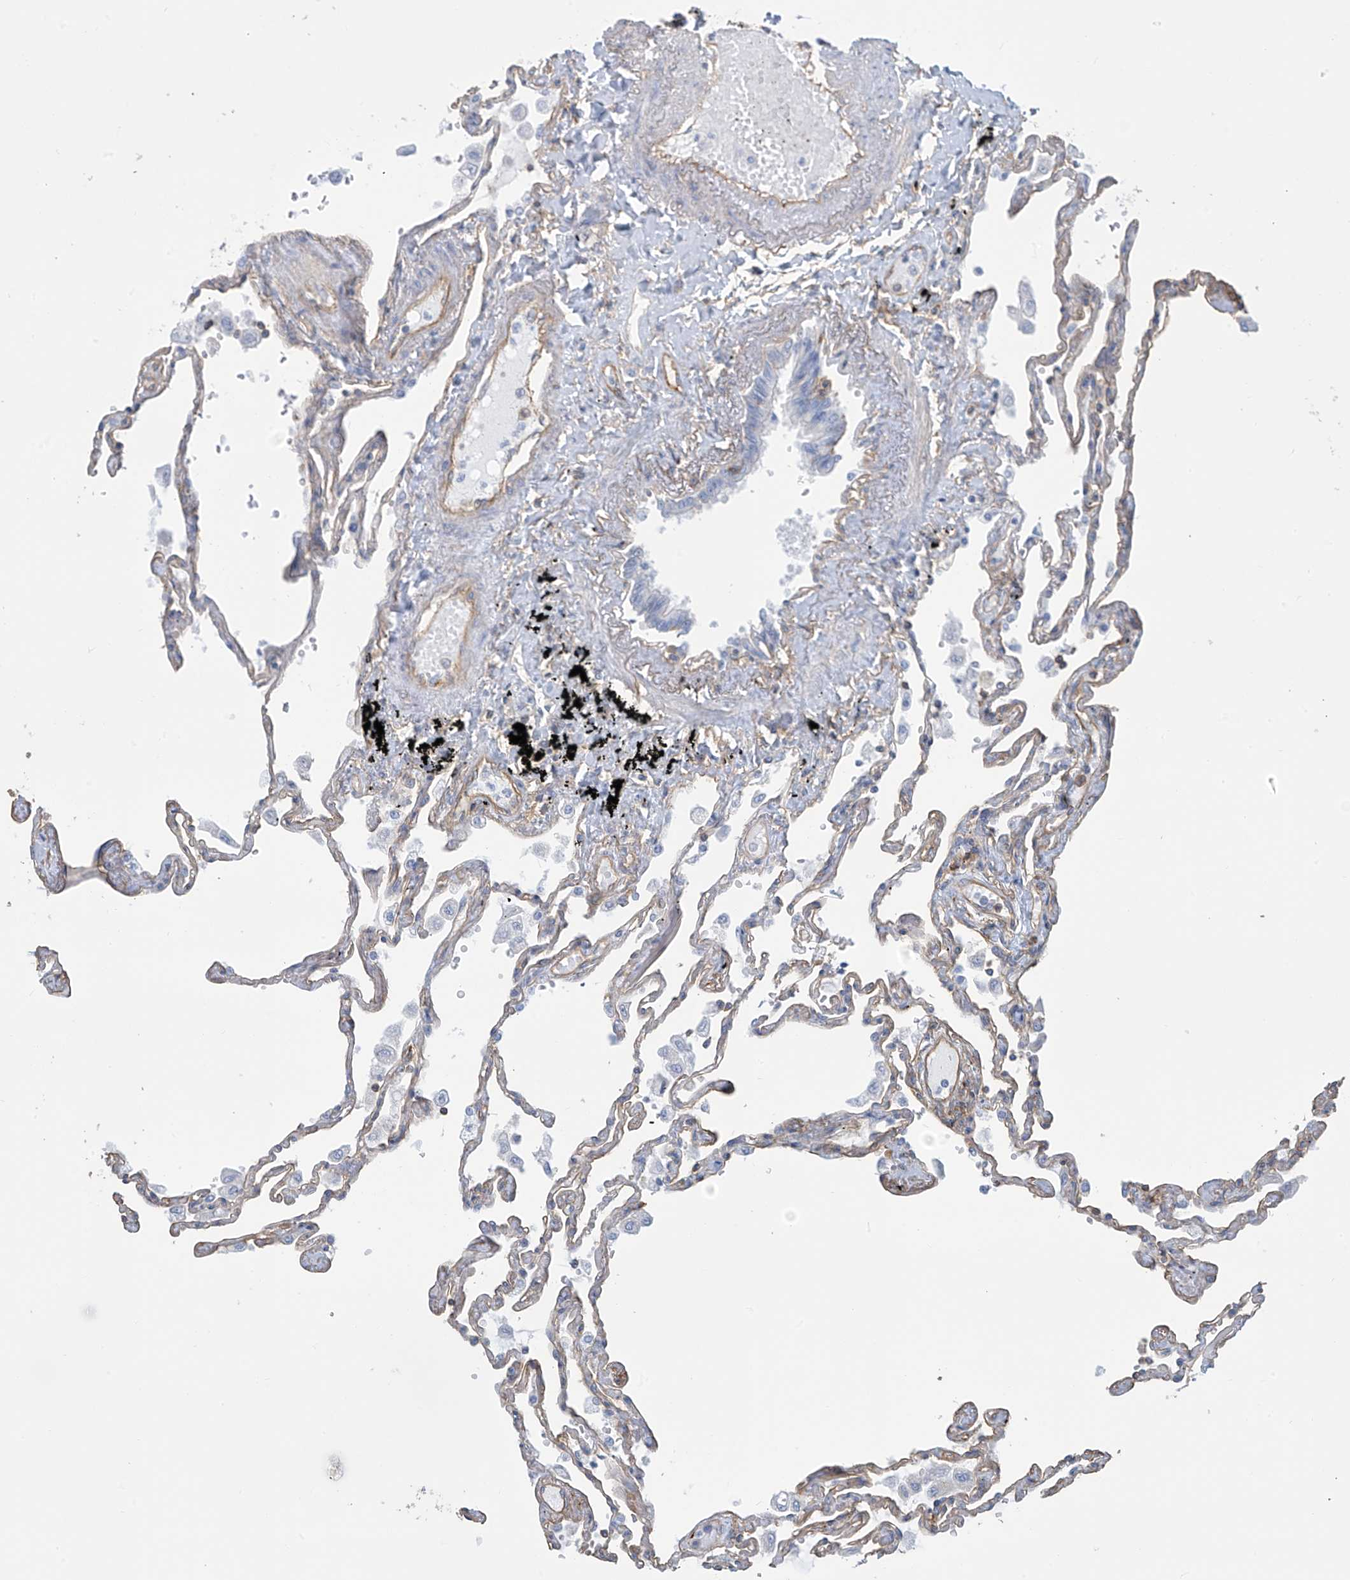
{"staining": {"intensity": "negative", "quantity": "none", "location": "none"}, "tissue": "lung", "cell_type": "Alveolar cells", "image_type": "normal", "snomed": [{"axis": "morphology", "description": "Normal tissue, NOS"}, {"axis": "topography", "description": "Lung"}], "caption": "A high-resolution photomicrograph shows immunohistochemistry (IHC) staining of benign lung, which demonstrates no significant expression in alveolar cells. The staining was performed using DAB to visualize the protein expression in brown, while the nuclei were stained in blue with hematoxylin (Magnification: 20x).", "gene": "ZNF846", "patient": {"sex": "female", "age": 67}}